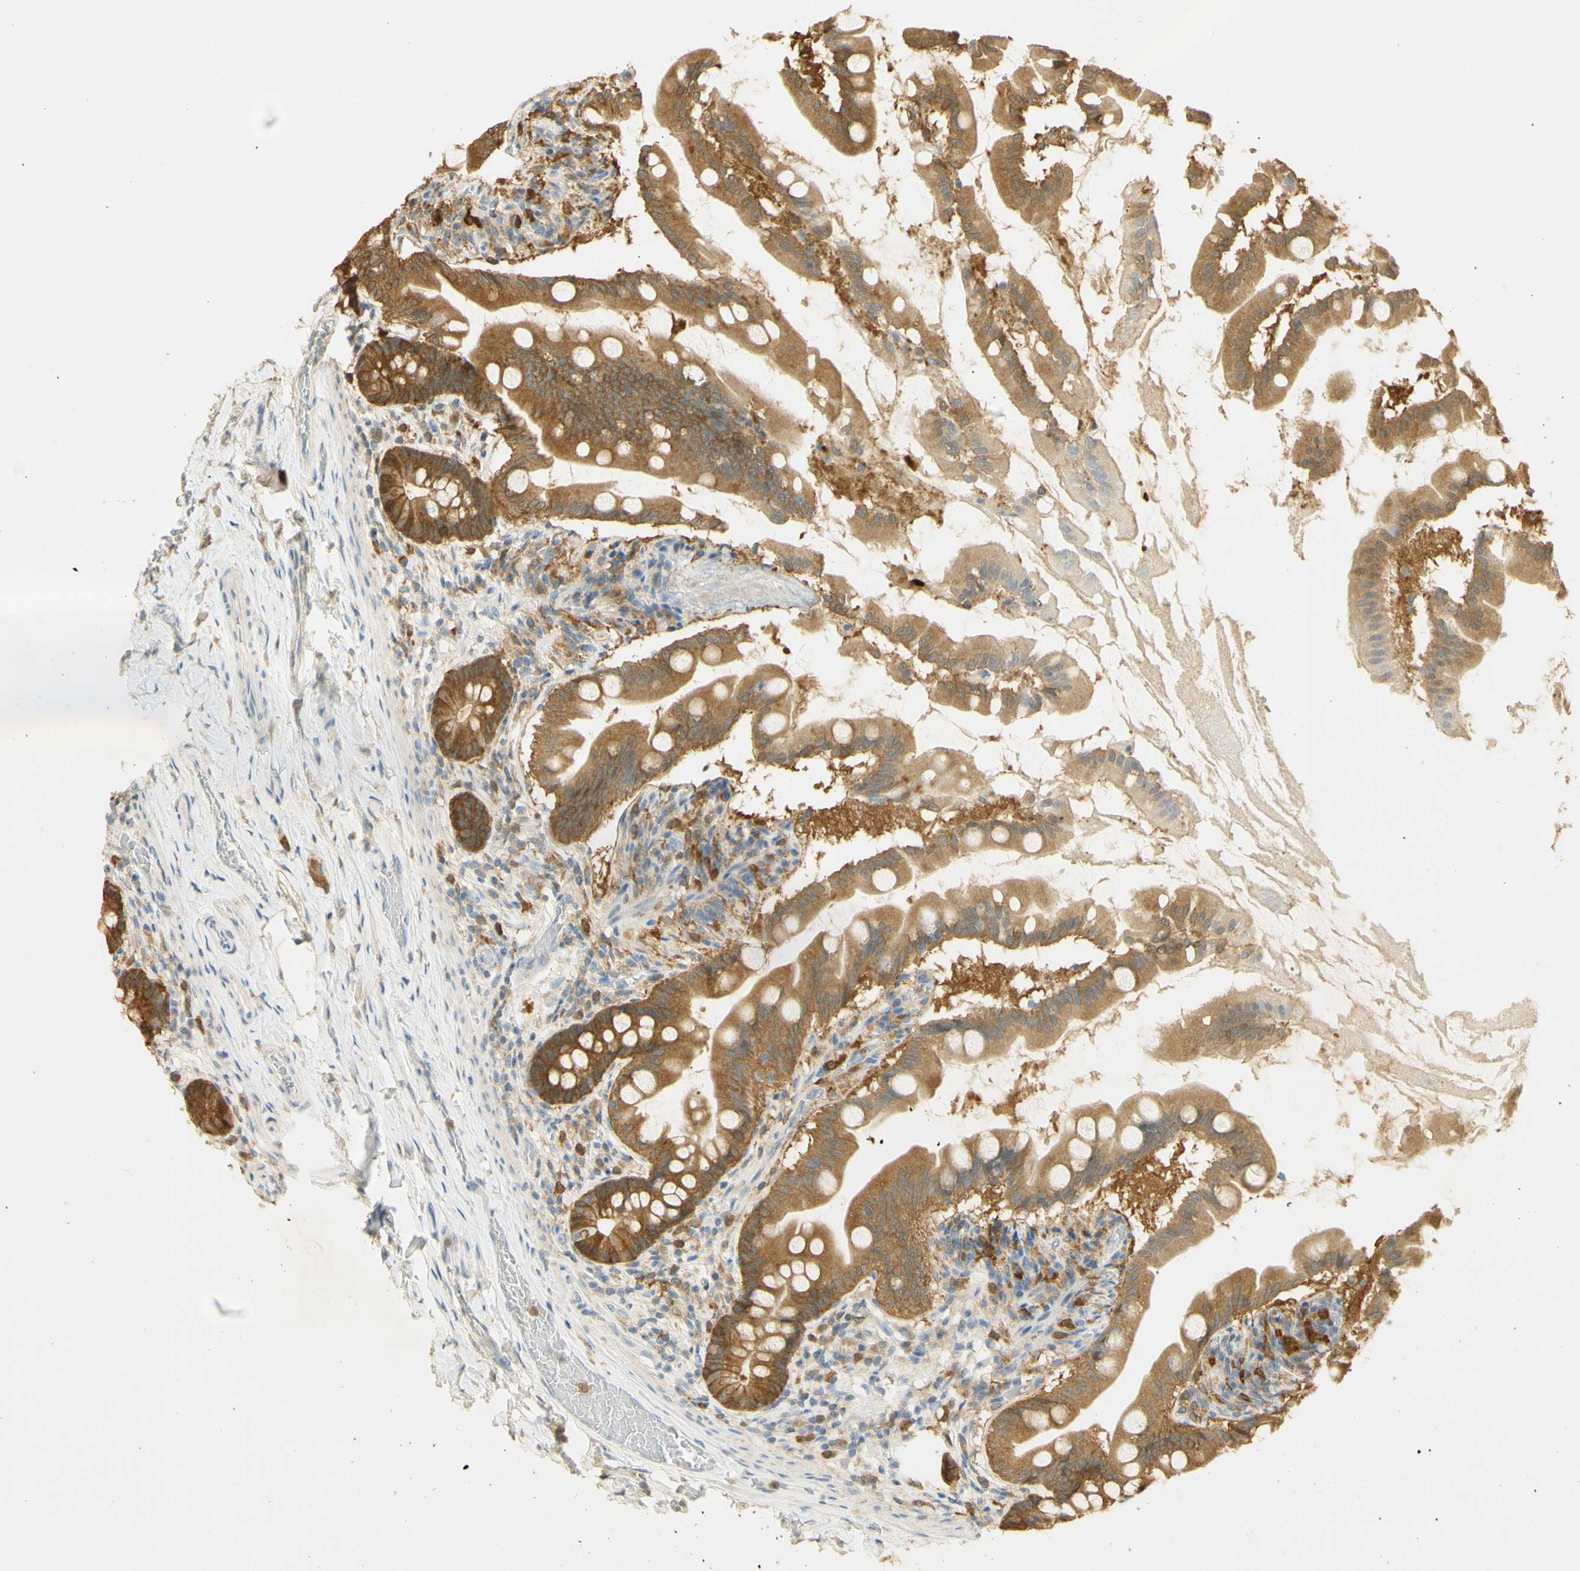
{"staining": {"intensity": "moderate", "quantity": ">75%", "location": "cytoplasmic/membranous"}, "tissue": "small intestine", "cell_type": "Glandular cells", "image_type": "normal", "snomed": [{"axis": "morphology", "description": "Normal tissue, NOS"}, {"axis": "topography", "description": "Small intestine"}], "caption": "A brown stain highlights moderate cytoplasmic/membranous positivity of a protein in glandular cells of normal small intestine. (Brightfield microscopy of DAB IHC at high magnification).", "gene": "PAK1", "patient": {"sex": "female", "age": 56}}